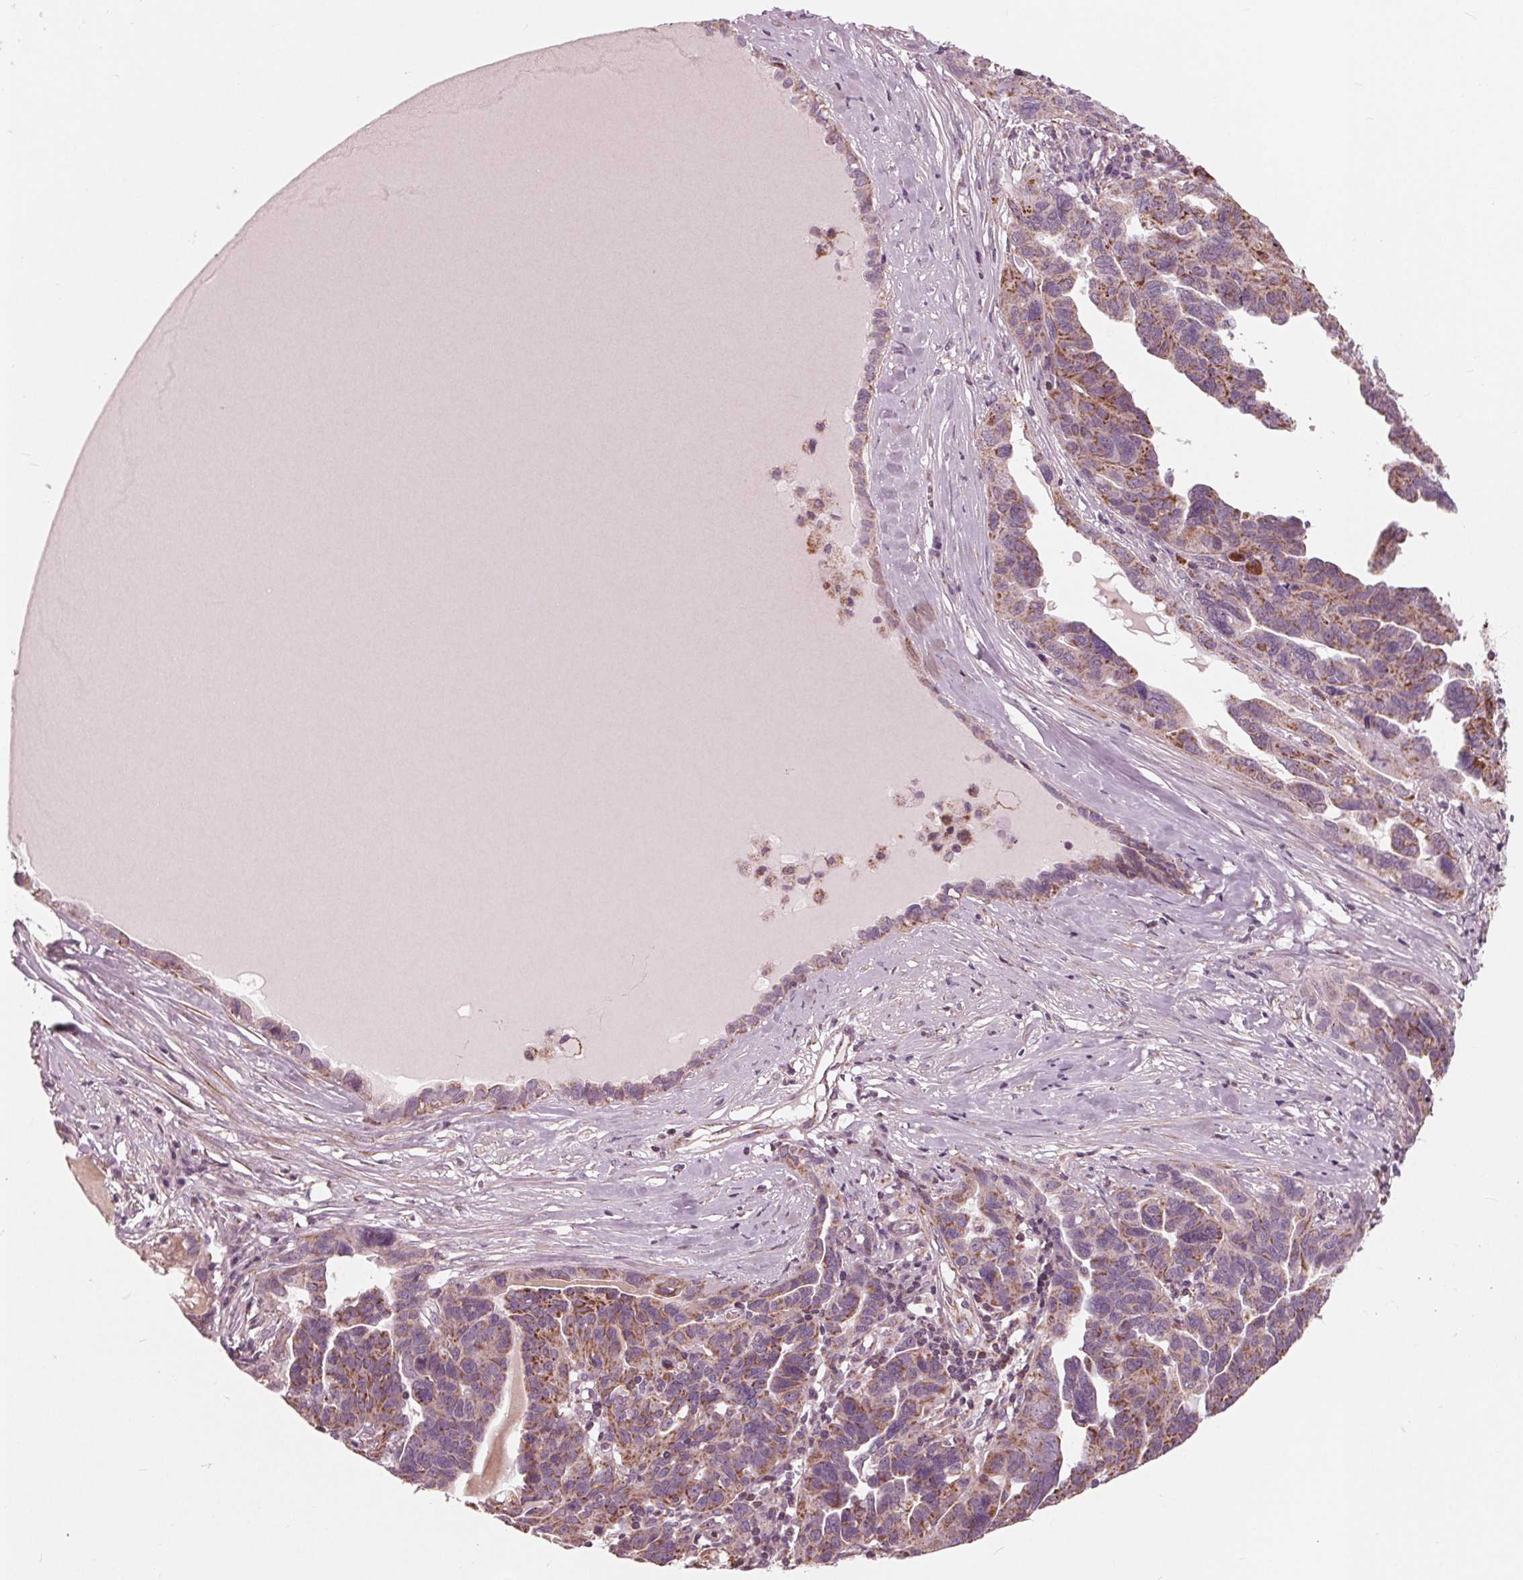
{"staining": {"intensity": "moderate", "quantity": "25%-75%", "location": "cytoplasmic/membranous"}, "tissue": "ovarian cancer", "cell_type": "Tumor cells", "image_type": "cancer", "snomed": [{"axis": "morphology", "description": "Cystadenocarcinoma, serous, NOS"}, {"axis": "topography", "description": "Ovary"}], "caption": "The photomicrograph demonstrates immunohistochemical staining of ovarian serous cystadenocarcinoma. There is moderate cytoplasmic/membranous positivity is seen in about 25%-75% of tumor cells.", "gene": "DCAF4L2", "patient": {"sex": "female", "age": 64}}